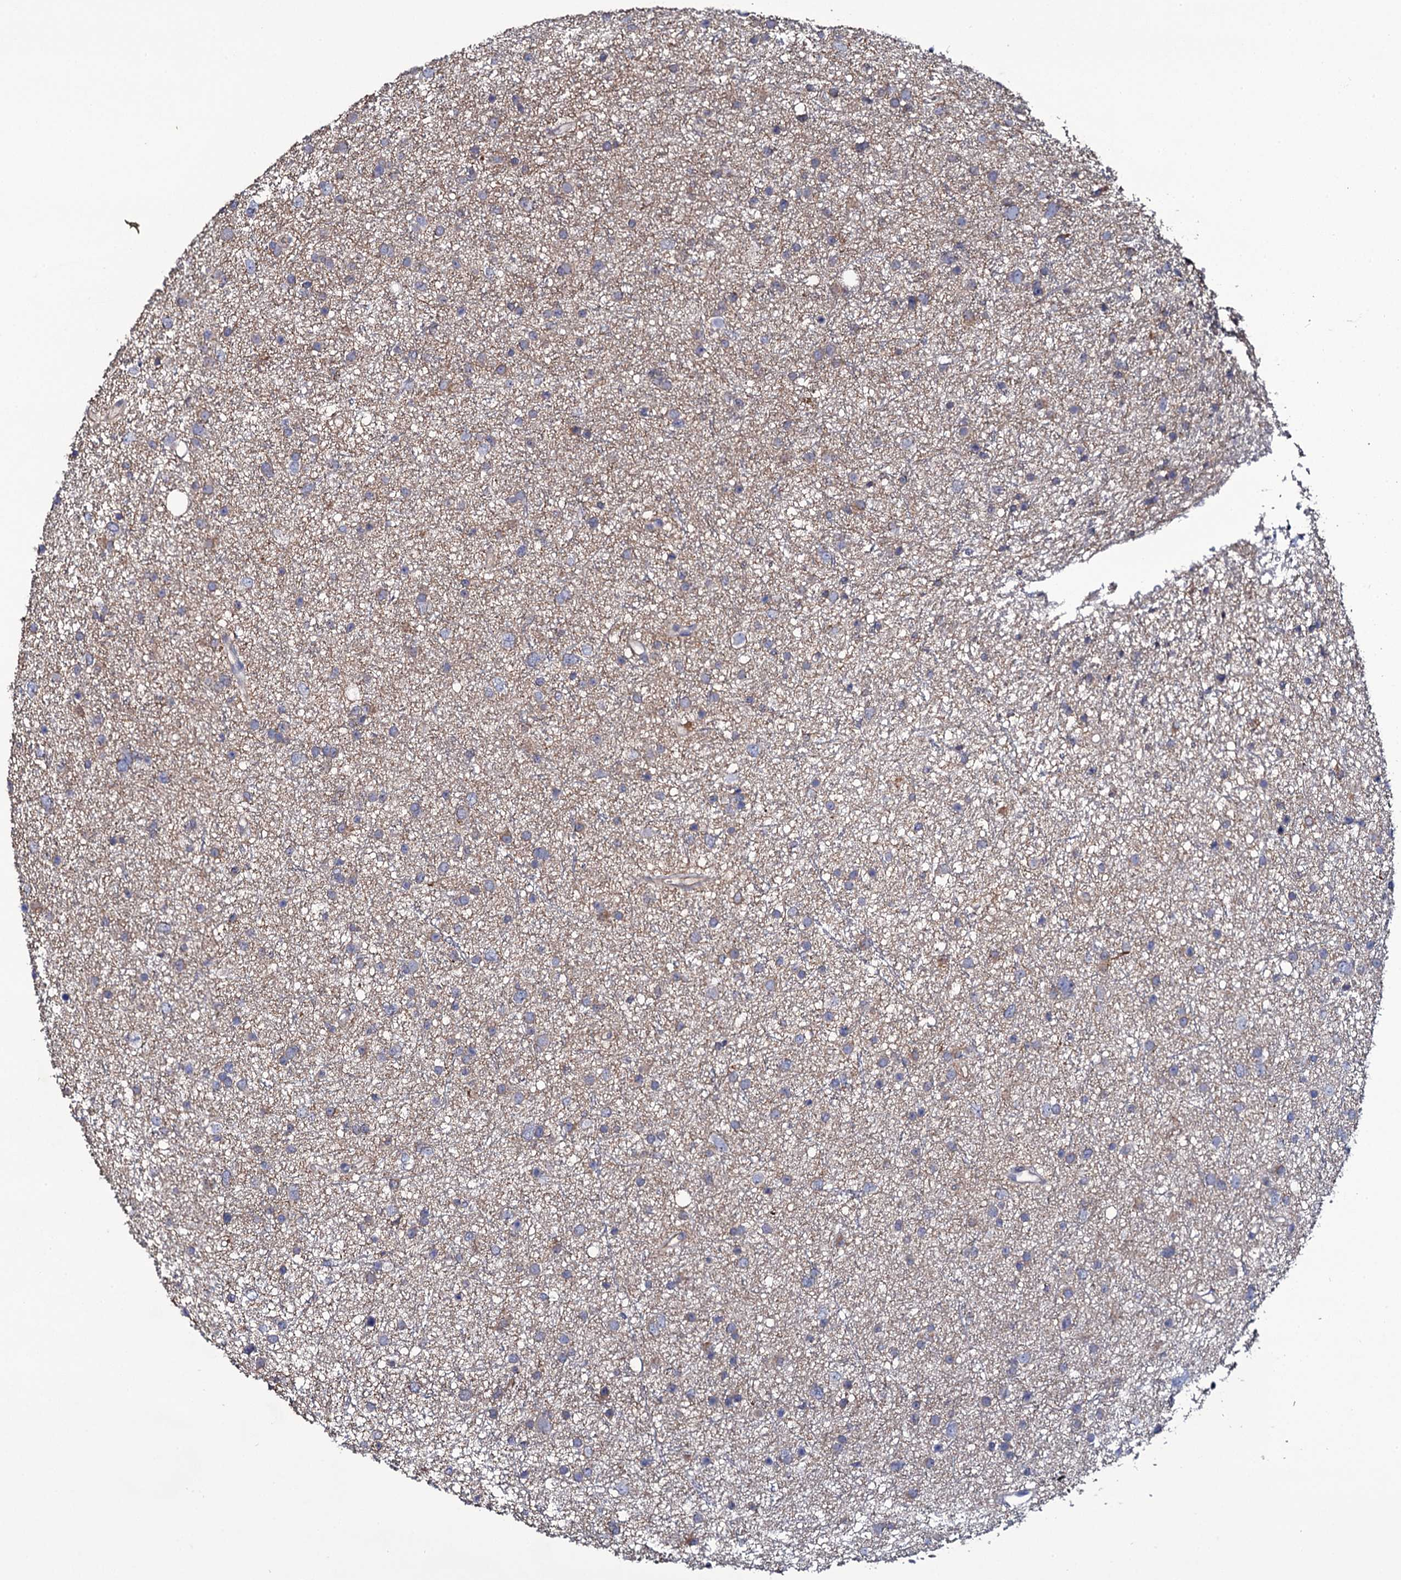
{"staining": {"intensity": "weak", "quantity": "<25%", "location": "cytoplasmic/membranous"}, "tissue": "glioma", "cell_type": "Tumor cells", "image_type": "cancer", "snomed": [{"axis": "morphology", "description": "Glioma, malignant, Low grade"}, {"axis": "topography", "description": "Cerebral cortex"}], "caption": "High power microscopy image of an IHC micrograph of glioma, revealing no significant expression in tumor cells.", "gene": "TTC23", "patient": {"sex": "female", "age": 39}}